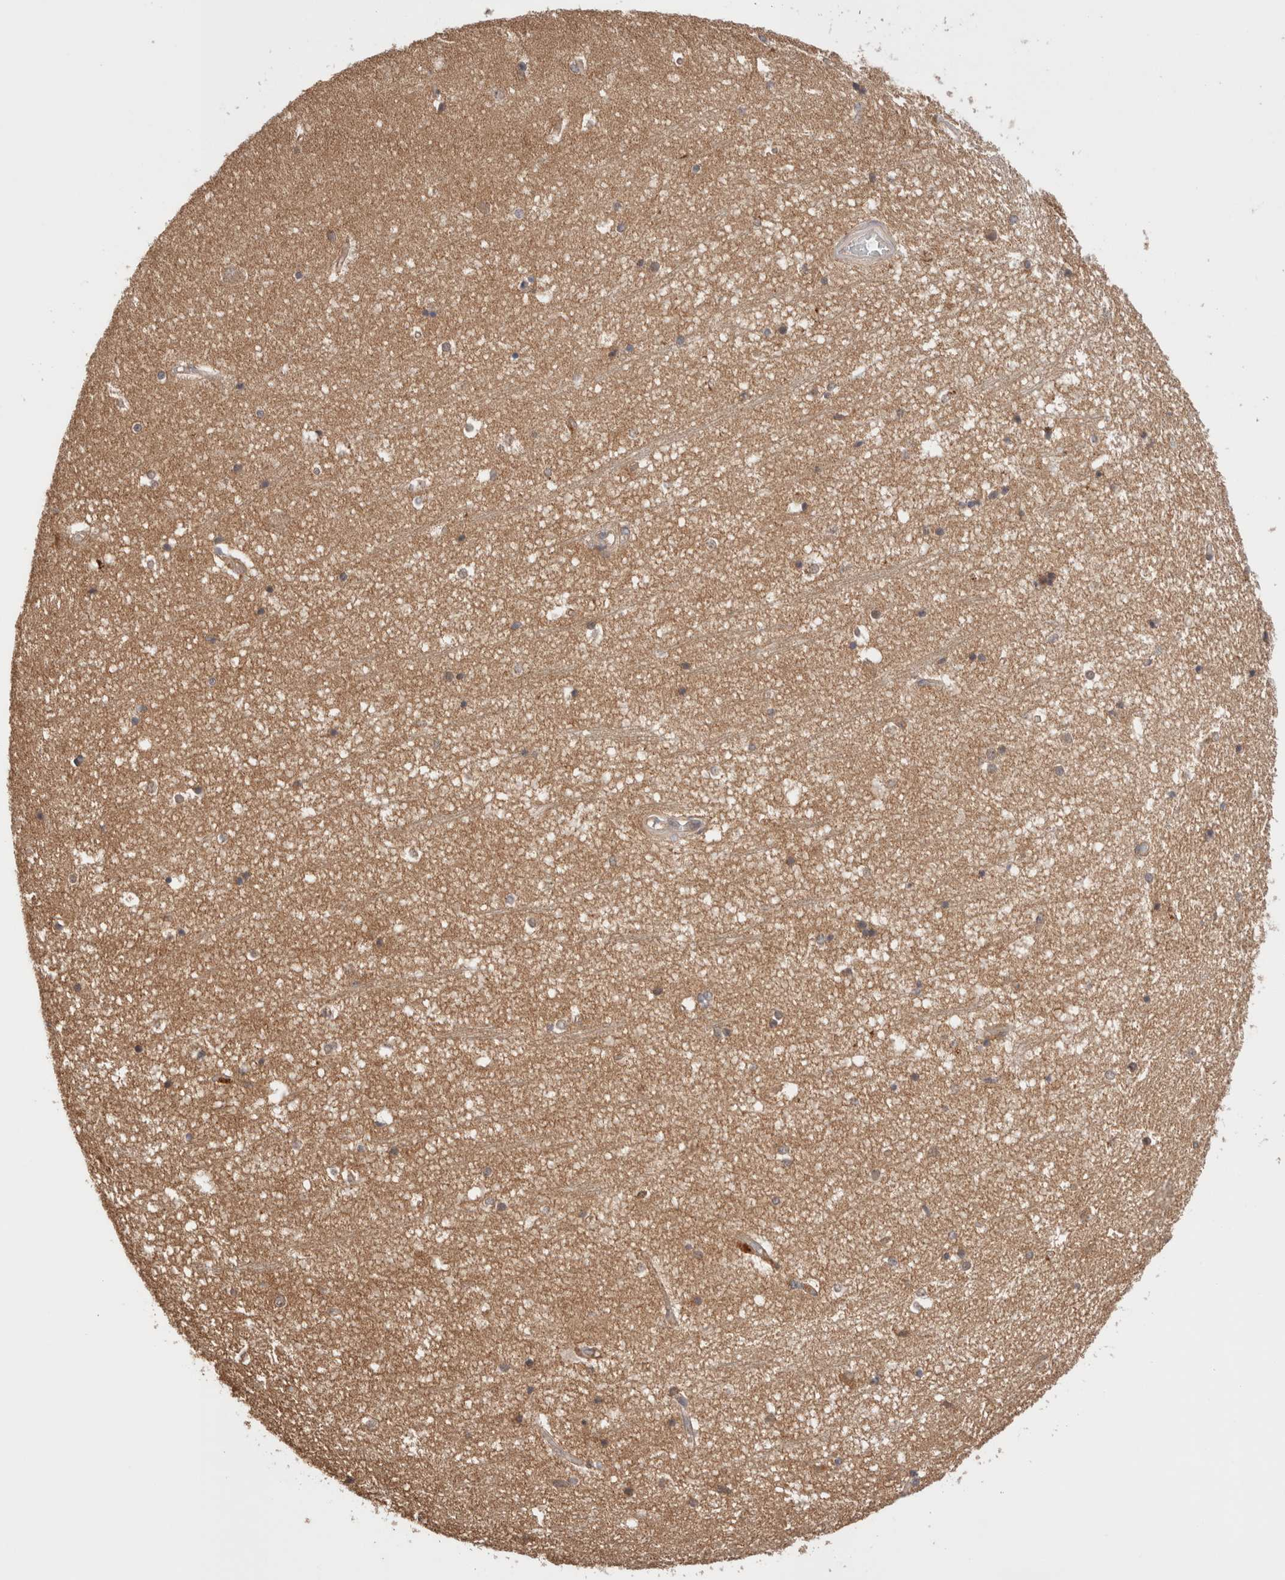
{"staining": {"intensity": "weak", "quantity": ">75%", "location": "cytoplasmic/membranous"}, "tissue": "hippocampus", "cell_type": "Glial cells", "image_type": "normal", "snomed": [{"axis": "morphology", "description": "Normal tissue, NOS"}, {"axis": "topography", "description": "Hippocampus"}], "caption": "About >75% of glial cells in unremarkable hippocampus reveal weak cytoplasmic/membranous protein expression as visualized by brown immunohistochemical staining.", "gene": "SIKE1", "patient": {"sex": "male", "age": 45}}